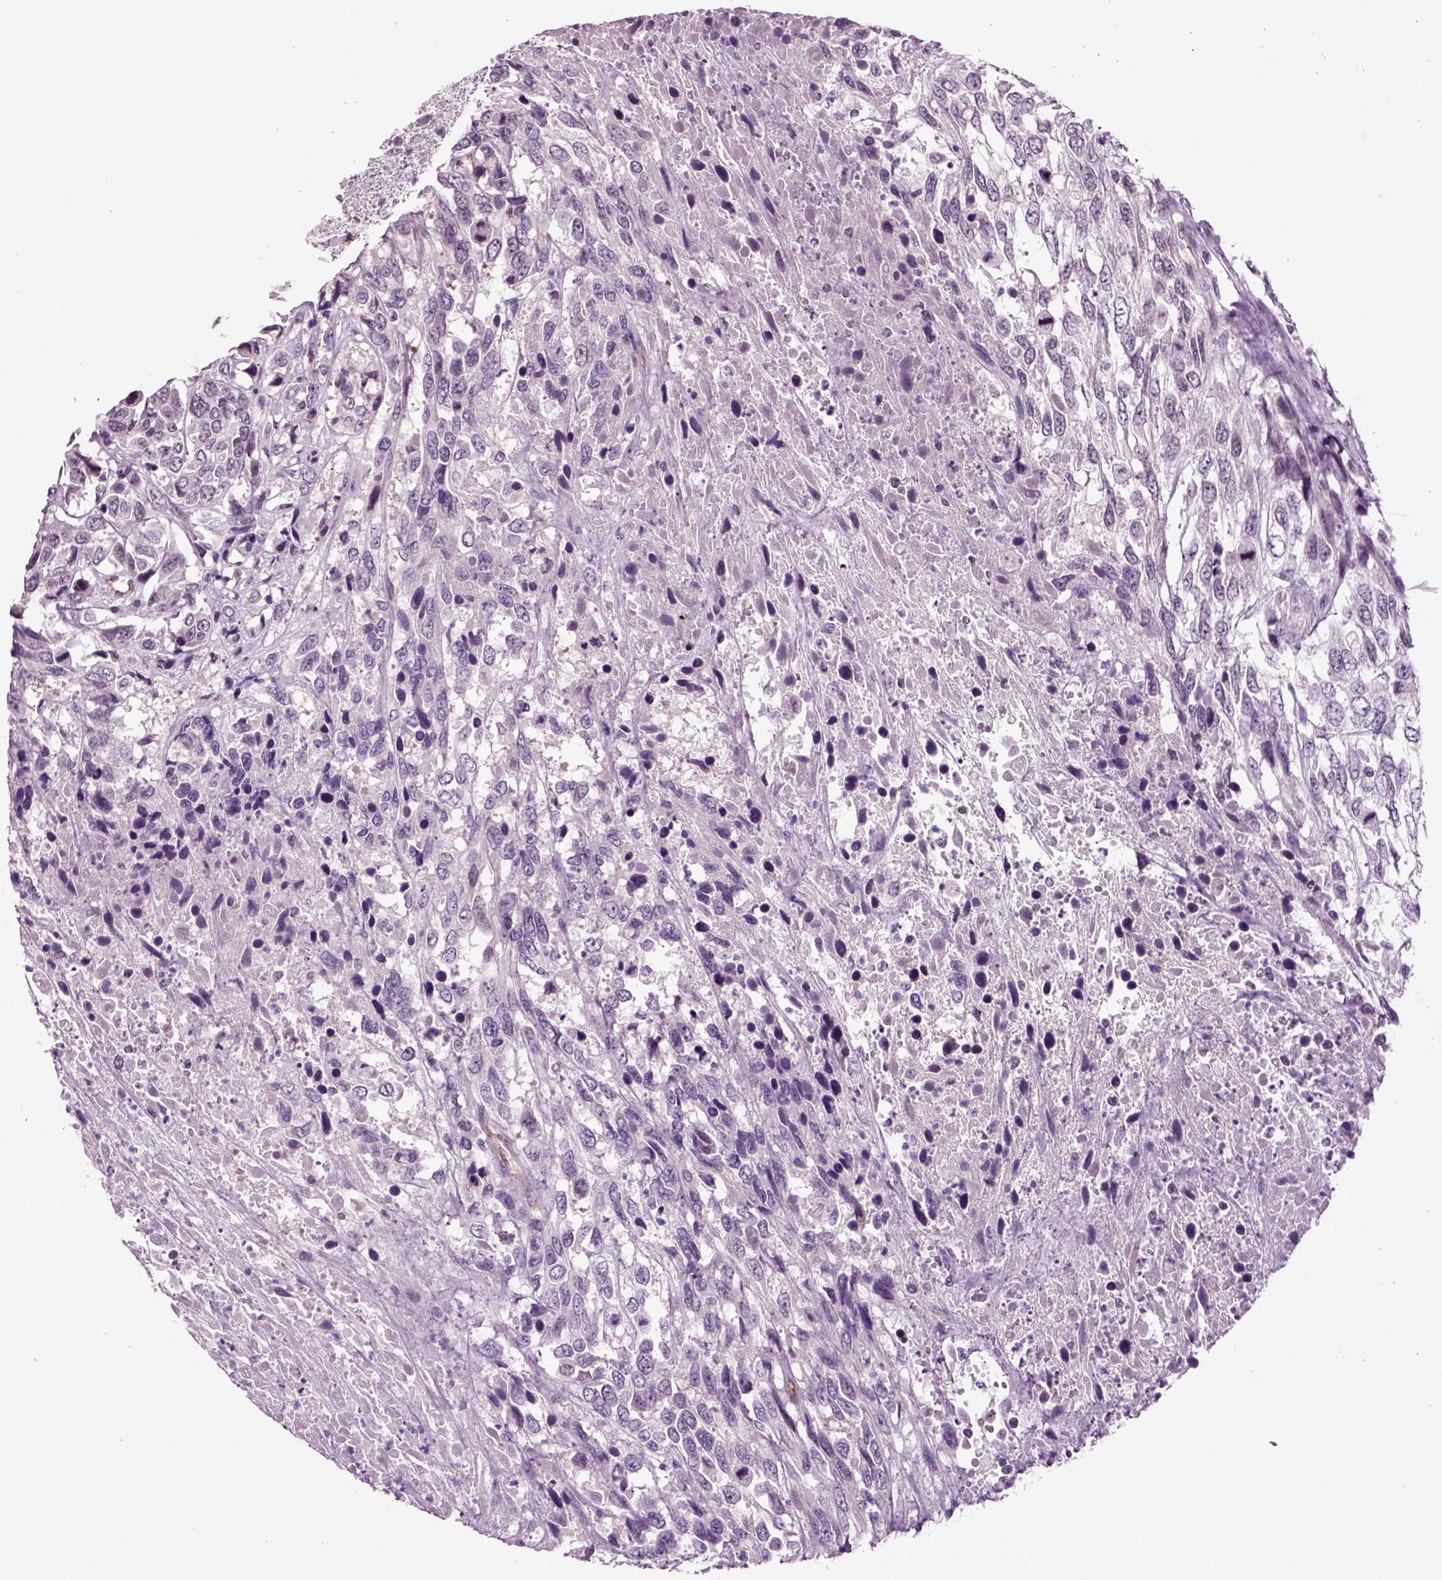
{"staining": {"intensity": "negative", "quantity": "none", "location": "none"}, "tissue": "urothelial cancer", "cell_type": "Tumor cells", "image_type": "cancer", "snomed": [{"axis": "morphology", "description": "Urothelial carcinoma, High grade"}, {"axis": "topography", "description": "Urinary bladder"}], "caption": "An image of human urothelial cancer is negative for staining in tumor cells.", "gene": "COL9A2", "patient": {"sex": "female", "age": 70}}